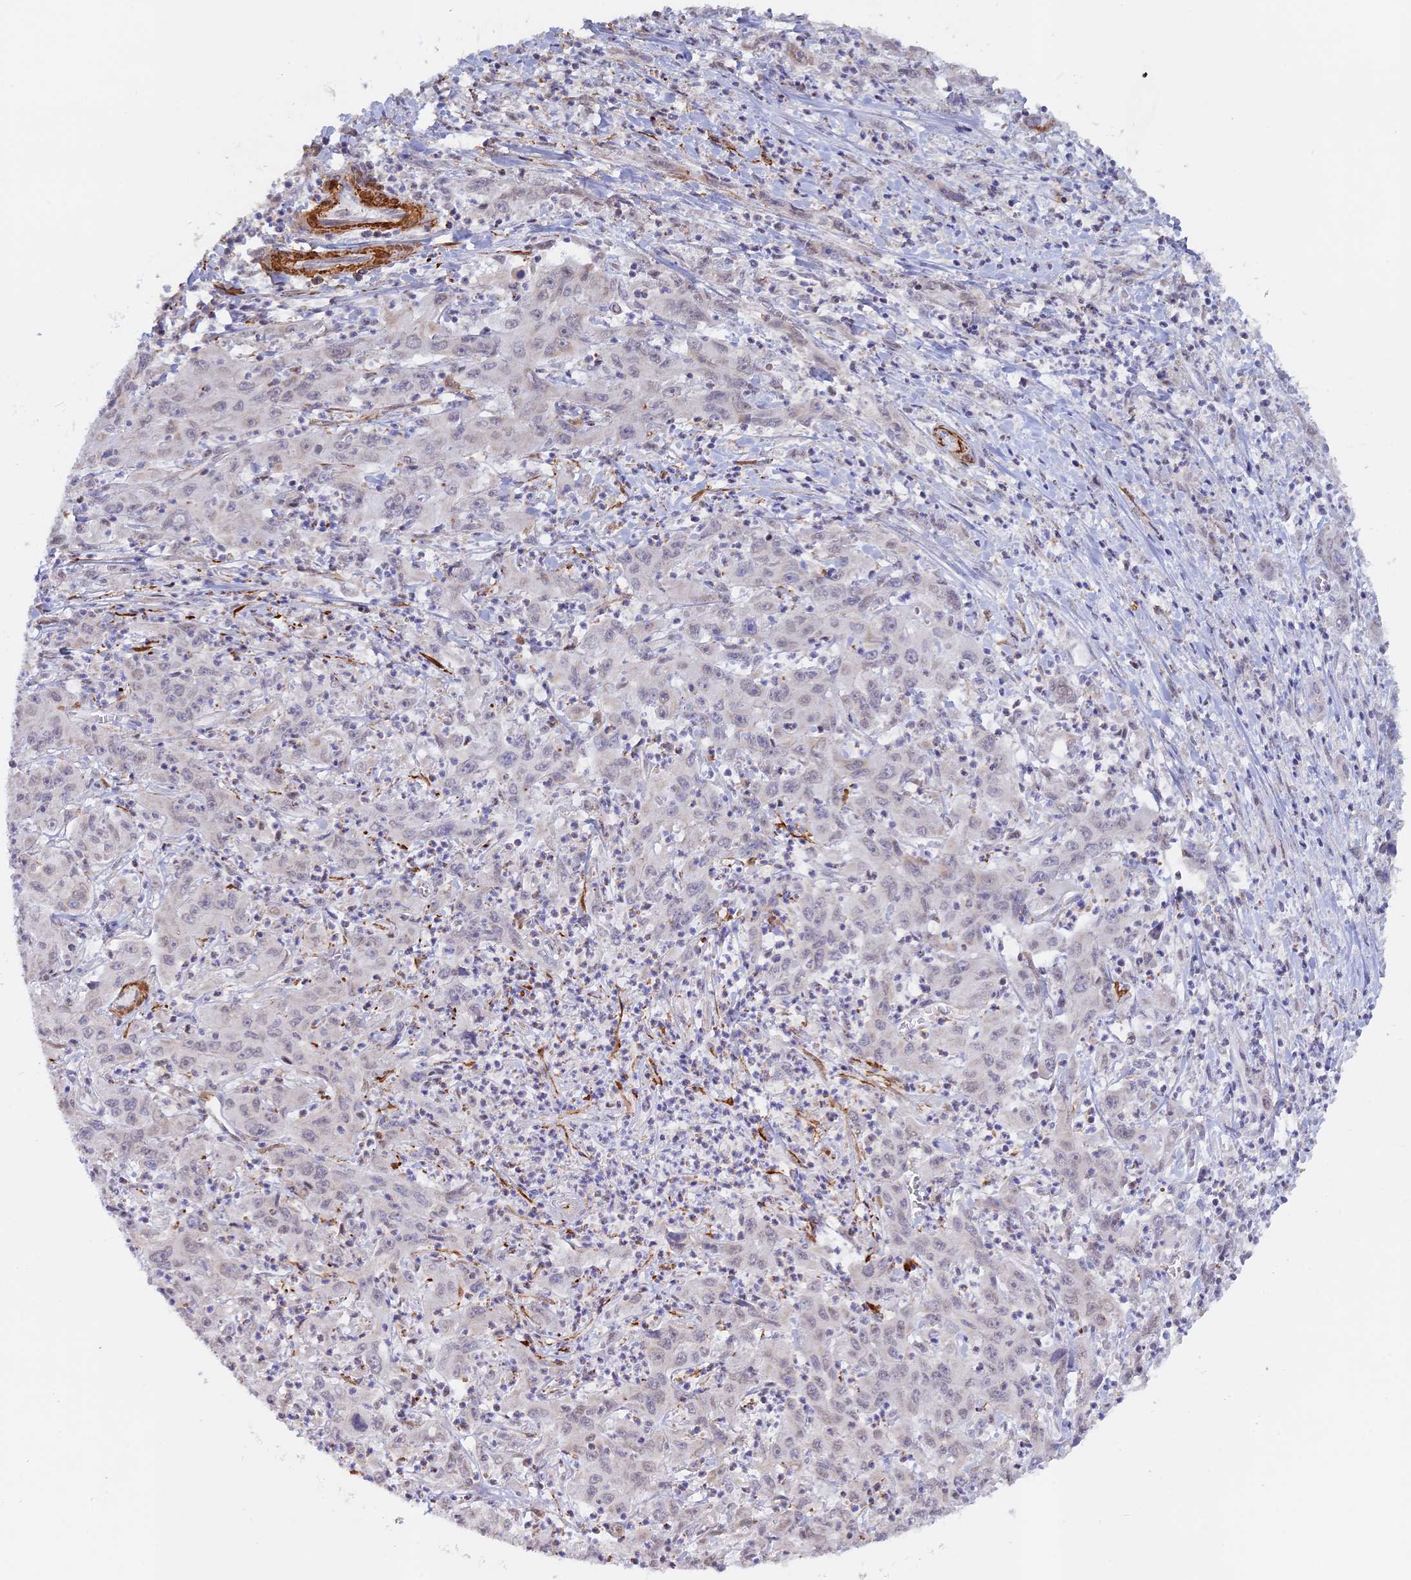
{"staining": {"intensity": "negative", "quantity": "none", "location": "none"}, "tissue": "liver cancer", "cell_type": "Tumor cells", "image_type": "cancer", "snomed": [{"axis": "morphology", "description": "Carcinoma, Hepatocellular, NOS"}, {"axis": "topography", "description": "Liver"}], "caption": "Human liver cancer (hepatocellular carcinoma) stained for a protein using immunohistochemistry (IHC) shows no expression in tumor cells.", "gene": "CCDC154", "patient": {"sex": "male", "age": 63}}